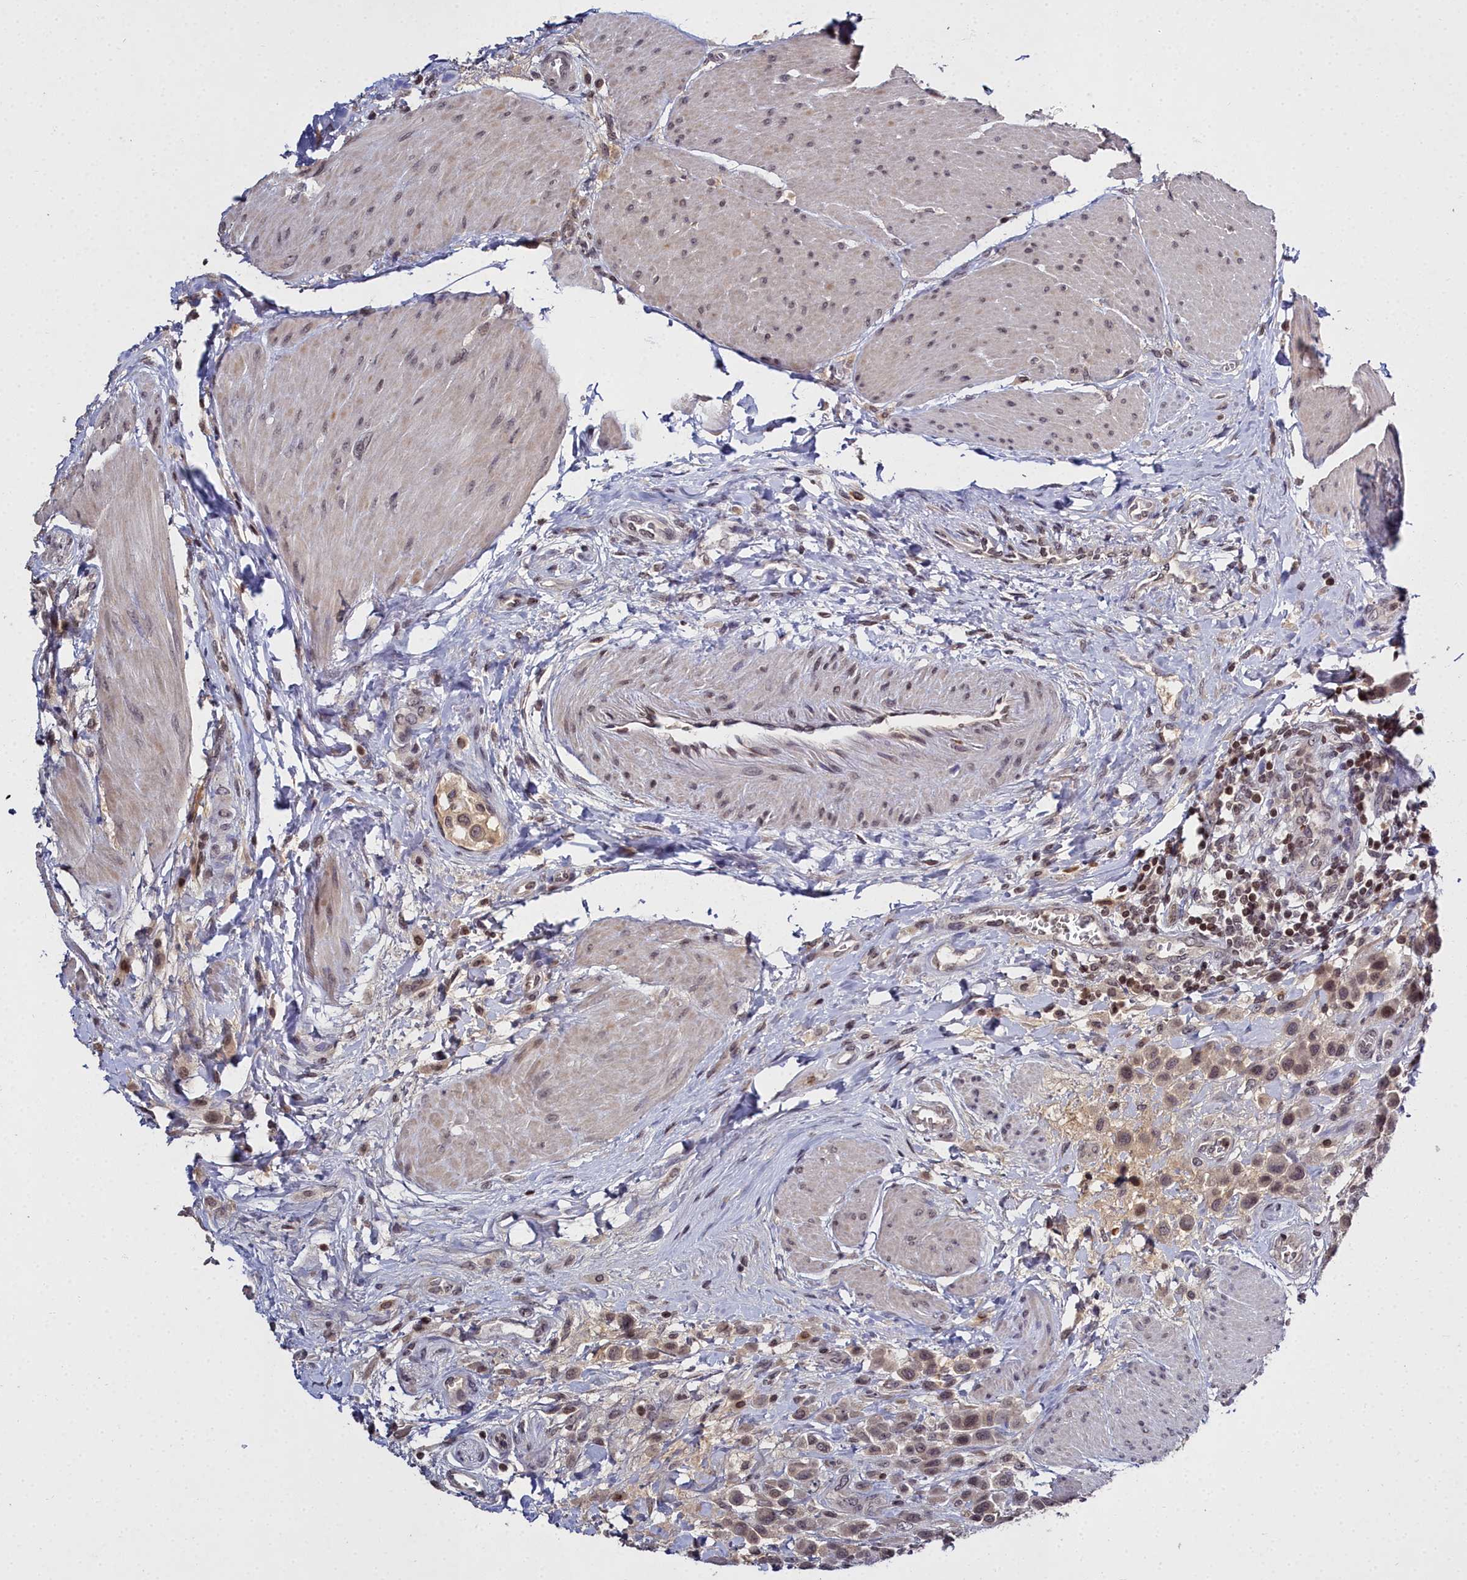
{"staining": {"intensity": "weak", "quantity": ">75%", "location": "cytoplasmic/membranous"}, "tissue": "urothelial cancer", "cell_type": "Tumor cells", "image_type": "cancer", "snomed": [{"axis": "morphology", "description": "Urothelial carcinoma, High grade"}, {"axis": "topography", "description": "Urinary bladder"}], "caption": "Urothelial cancer stained with immunohistochemistry (IHC) demonstrates weak cytoplasmic/membranous expression in about >75% of tumor cells. (DAB (3,3'-diaminobenzidine) IHC, brown staining for protein, blue staining for nuclei).", "gene": "FZD4", "patient": {"sex": "male", "age": 50}}